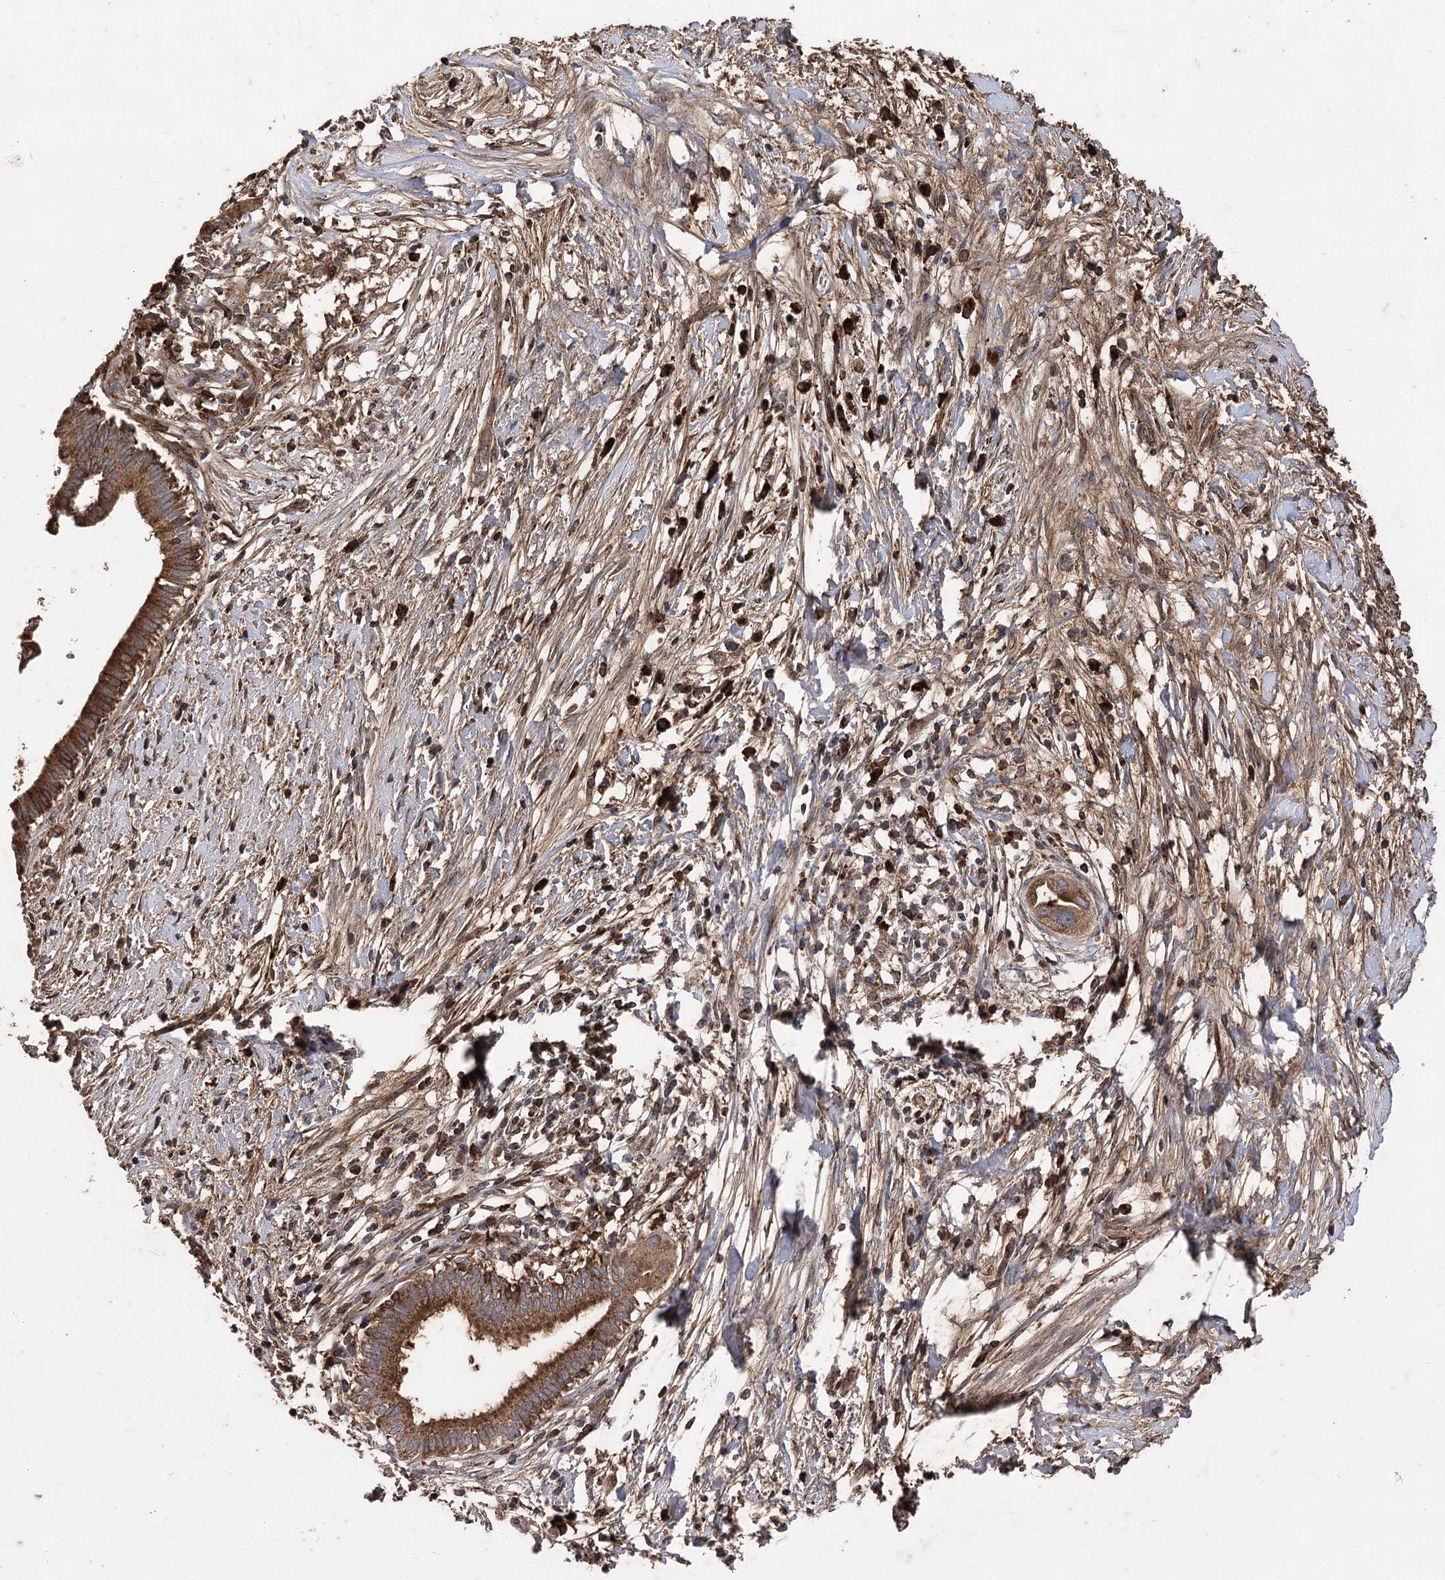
{"staining": {"intensity": "strong", "quantity": ">75%", "location": "cytoplasmic/membranous"}, "tissue": "pancreatic cancer", "cell_type": "Tumor cells", "image_type": "cancer", "snomed": [{"axis": "morphology", "description": "Adenocarcinoma, NOS"}, {"axis": "topography", "description": "Pancreas"}], "caption": "Strong cytoplasmic/membranous staining is appreciated in about >75% of tumor cells in pancreatic cancer. (DAB IHC with brightfield microscopy, high magnification).", "gene": "RASSF3", "patient": {"sex": "male", "age": 68}}